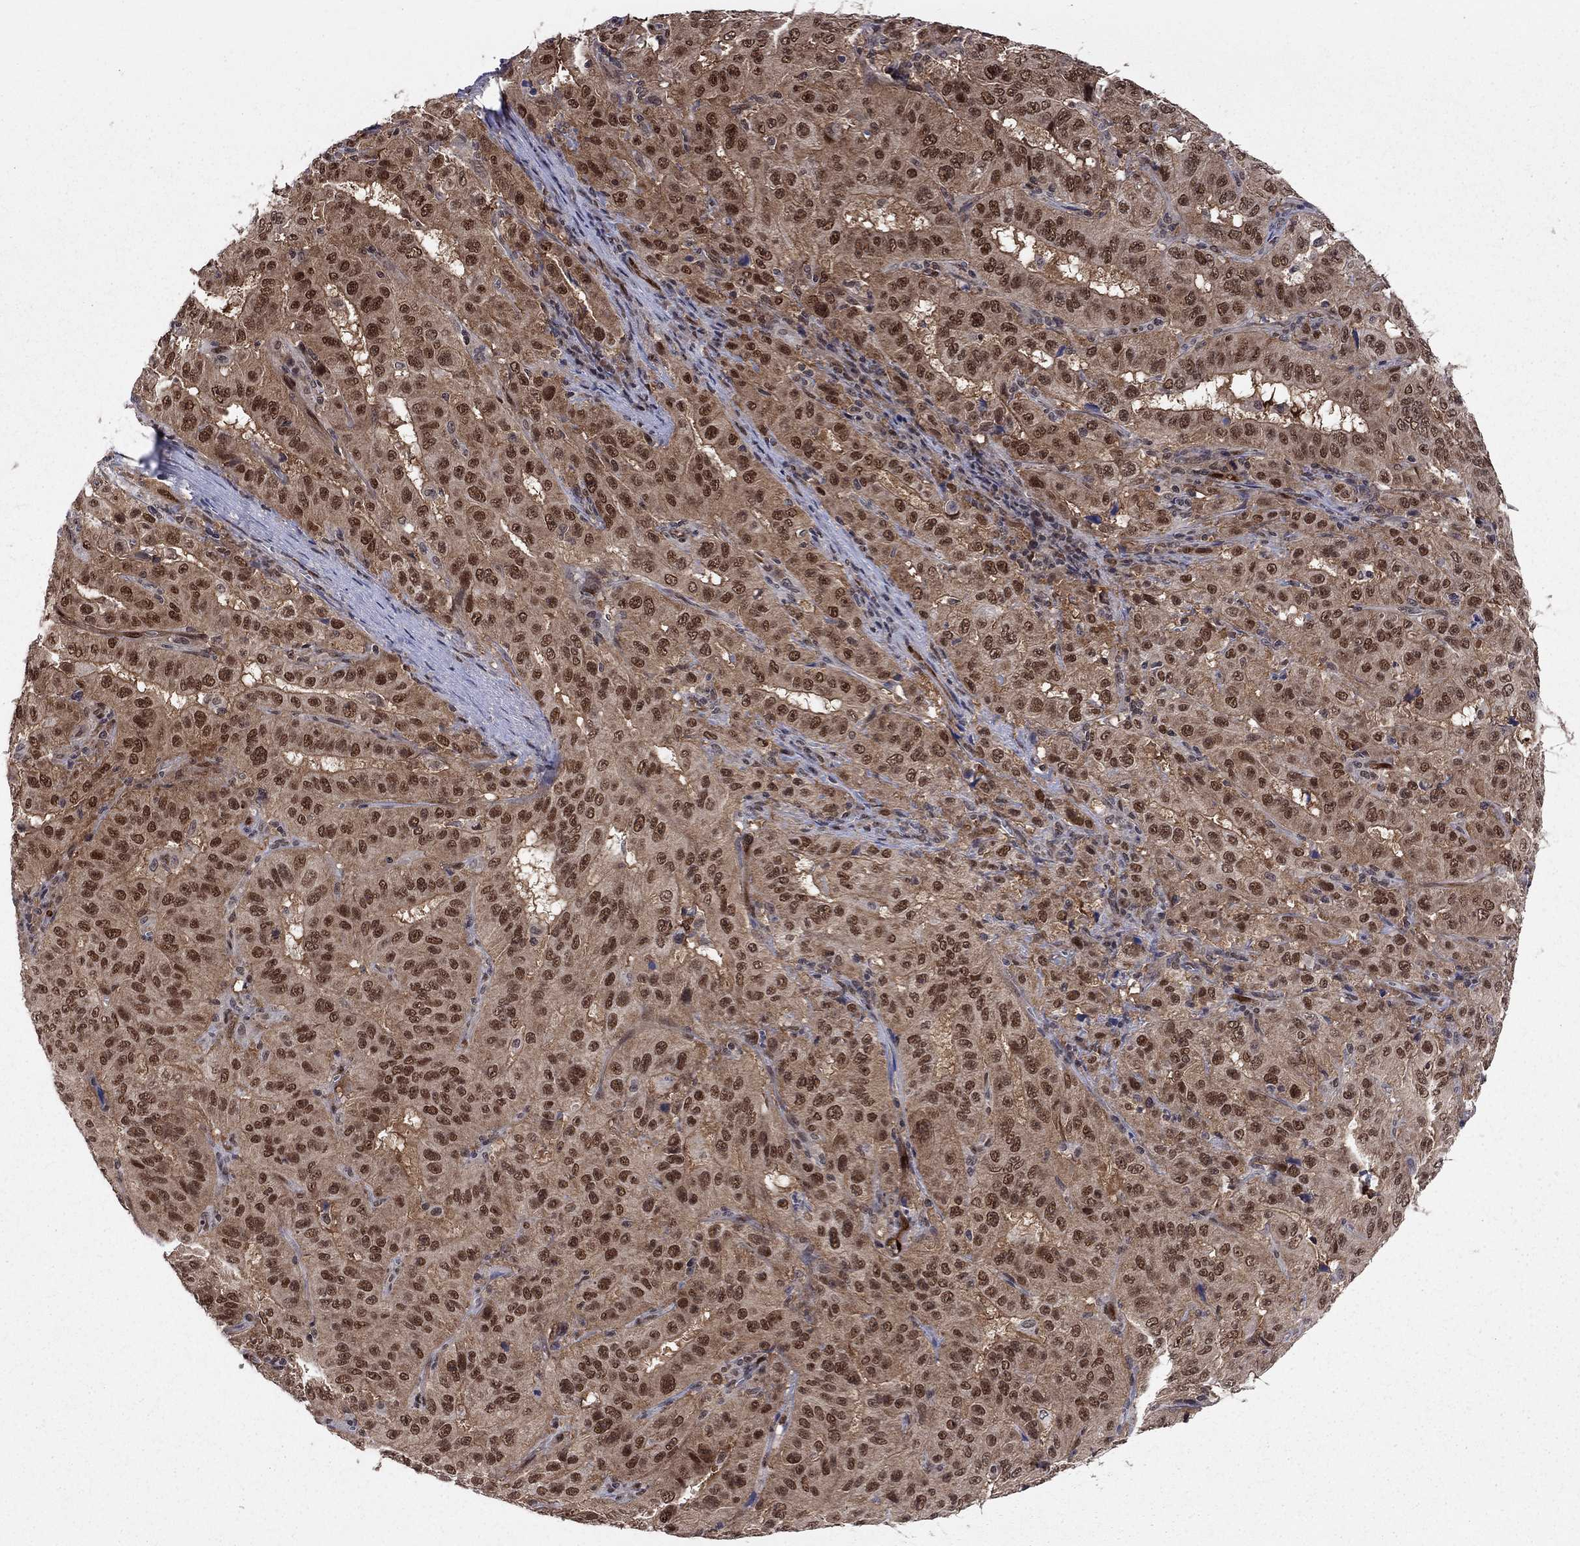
{"staining": {"intensity": "strong", "quantity": "25%-75%", "location": "nuclear"}, "tissue": "pancreatic cancer", "cell_type": "Tumor cells", "image_type": "cancer", "snomed": [{"axis": "morphology", "description": "Adenocarcinoma, NOS"}, {"axis": "topography", "description": "Pancreas"}], "caption": "Immunohistochemical staining of adenocarcinoma (pancreatic) displays high levels of strong nuclear staining in about 25%-75% of tumor cells.", "gene": "SAP30L", "patient": {"sex": "male", "age": 63}}